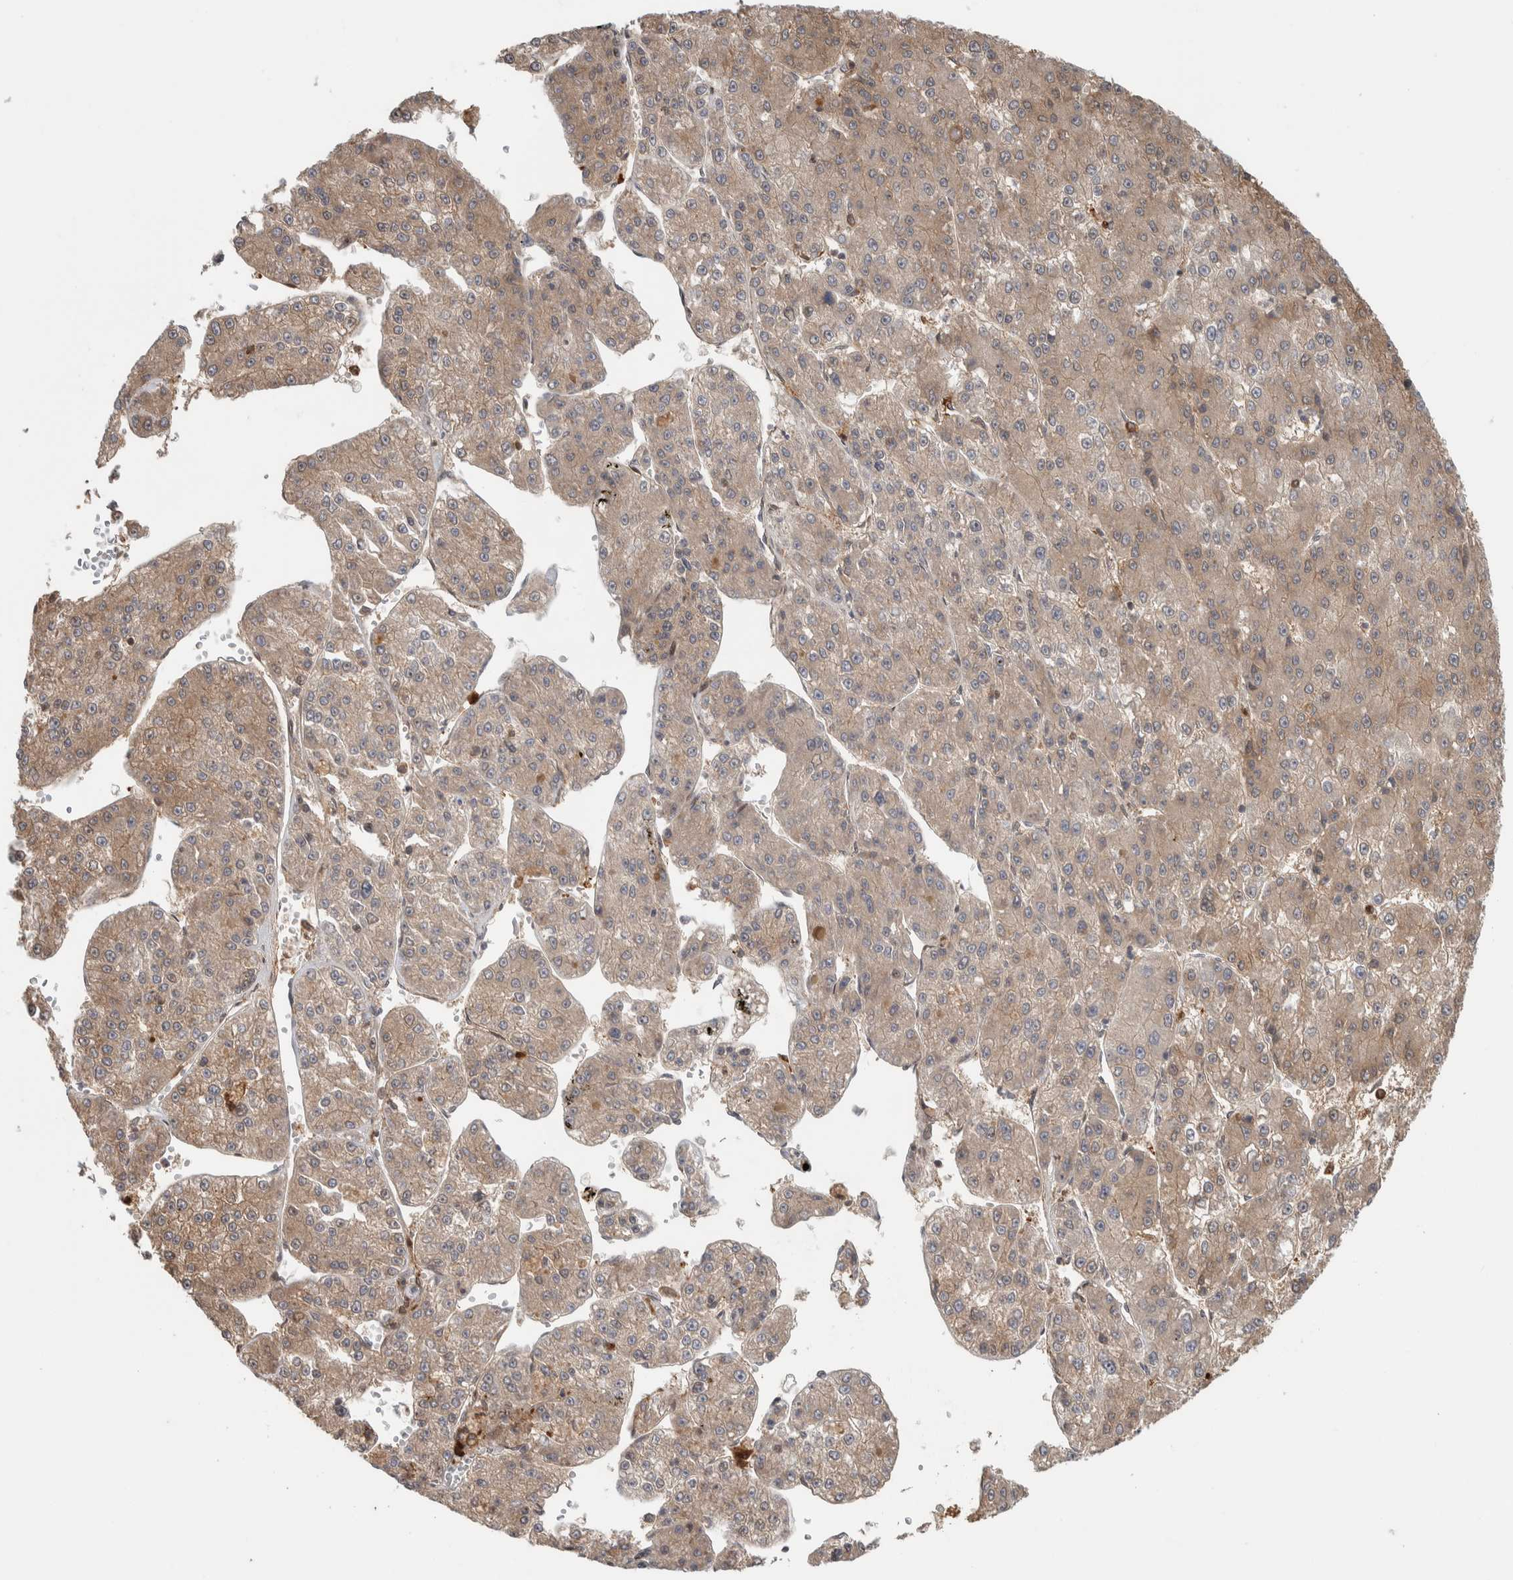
{"staining": {"intensity": "weak", "quantity": ">75%", "location": "cytoplasmic/membranous"}, "tissue": "liver cancer", "cell_type": "Tumor cells", "image_type": "cancer", "snomed": [{"axis": "morphology", "description": "Carcinoma, Hepatocellular, NOS"}, {"axis": "topography", "description": "Liver"}], "caption": "High-magnification brightfield microscopy of liver hepatocellular carcinoma stained with DAB (3,3'-diaminobenzidine) (brown) and counterstained with hematoxylin (blue). tumor cells exhibit weak cytoplasmic/membranous expression is seen in about>75% of cells.", "gene": "CNTROB", "patient": {"sex": "female", "age": 73}}